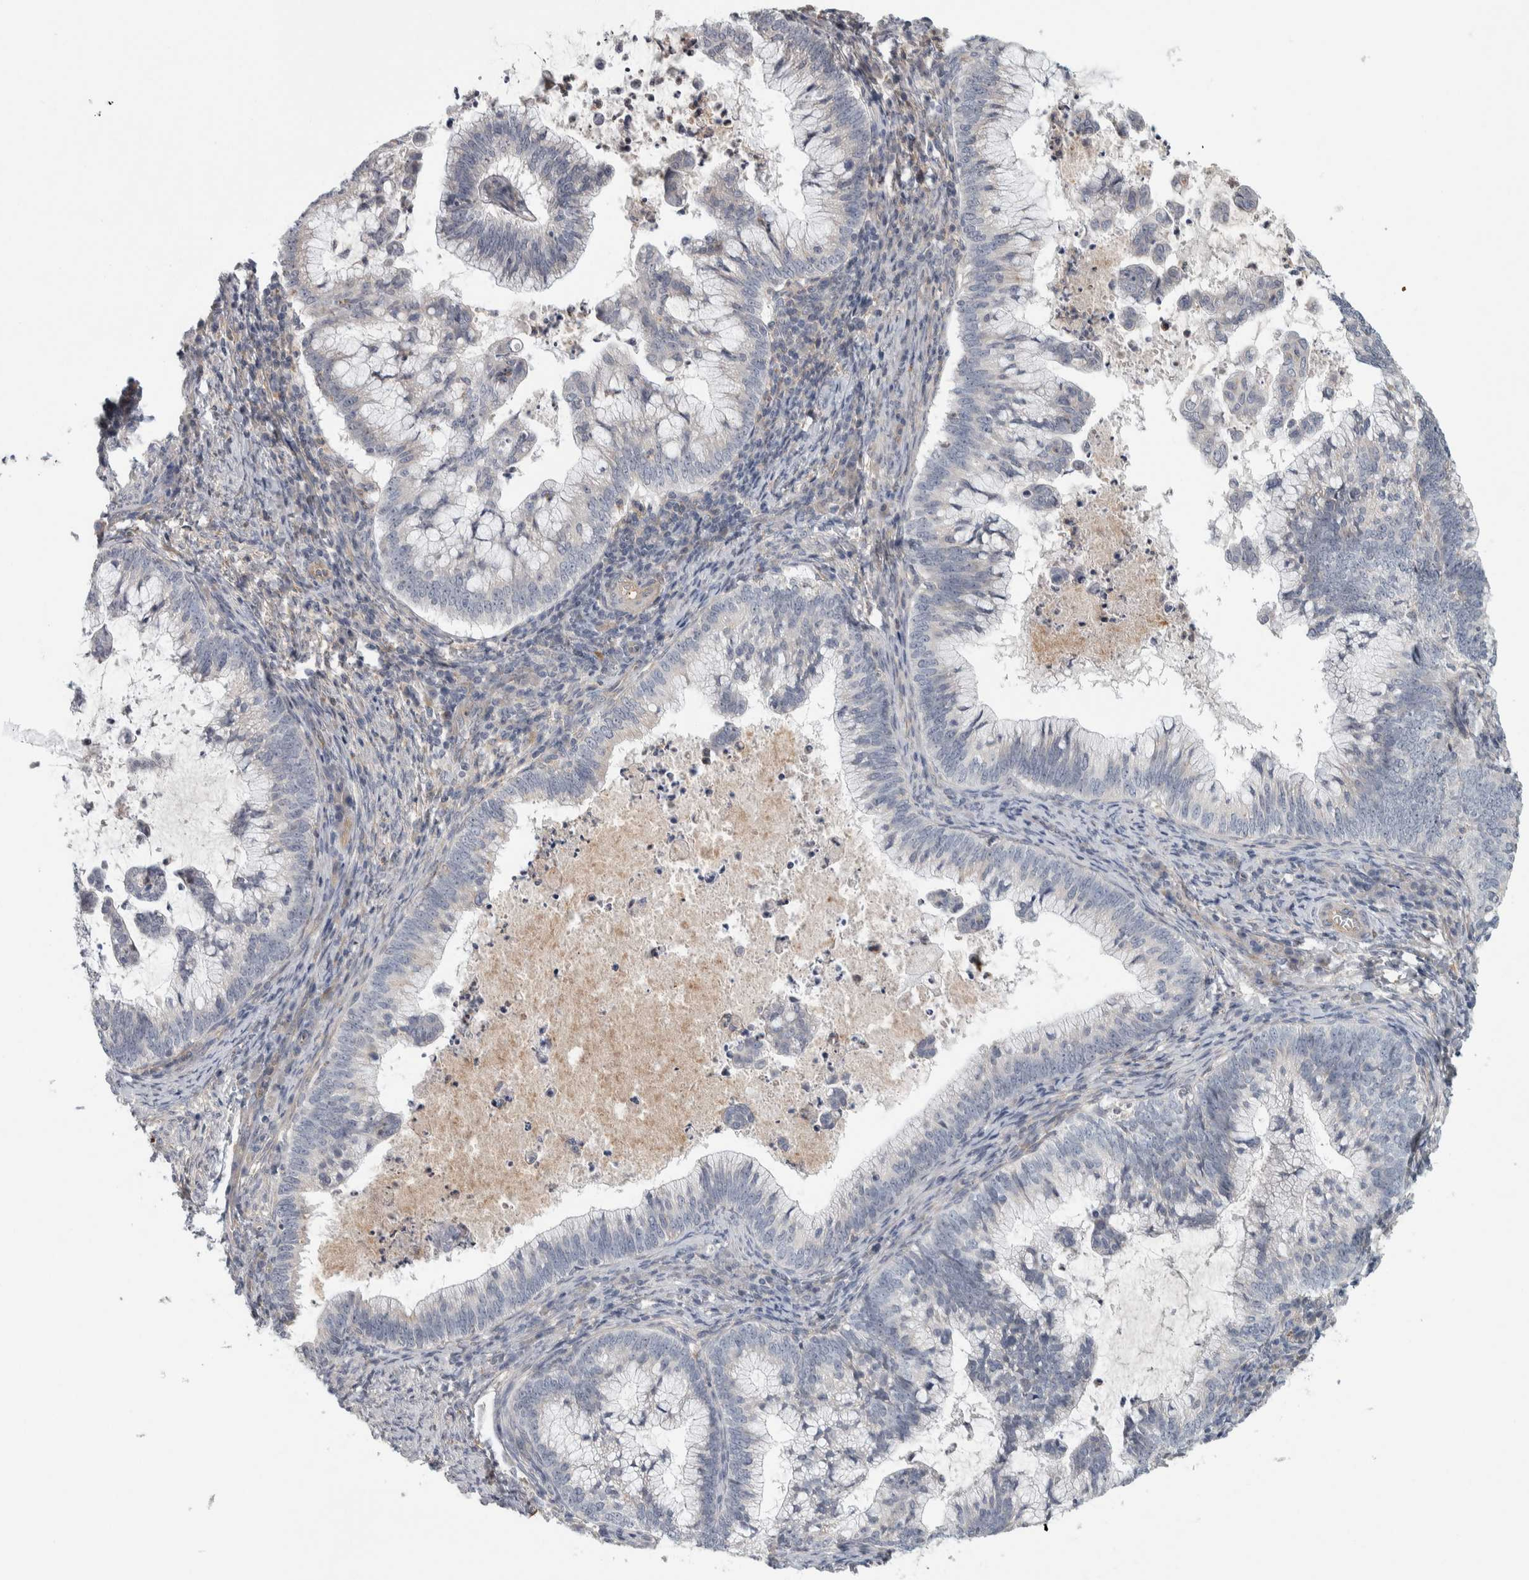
{"staining": {"intensity": "negative", "quantity": "none", "location": "none"}, "tissue": "cervical cancer", "cell_type": "Tumor cells", "image_type": "cancer", "snomed": [{"axis": "morphology", "description": "Adenocarcinoma, NOS"}, {"axis": "topography", "description": "Cervix"}], "caption": "Immunohistochemistry (IHC) photomicrograph of neoplastic tissue: cervical cancer (adenocarcinoma) stained with DAB (3,3'-diaminobenzidine) demonstrates no significant protein staining in tumor cells.", "gene": "KCNJ3", "patient": {"sex": "female", "age": 36}}